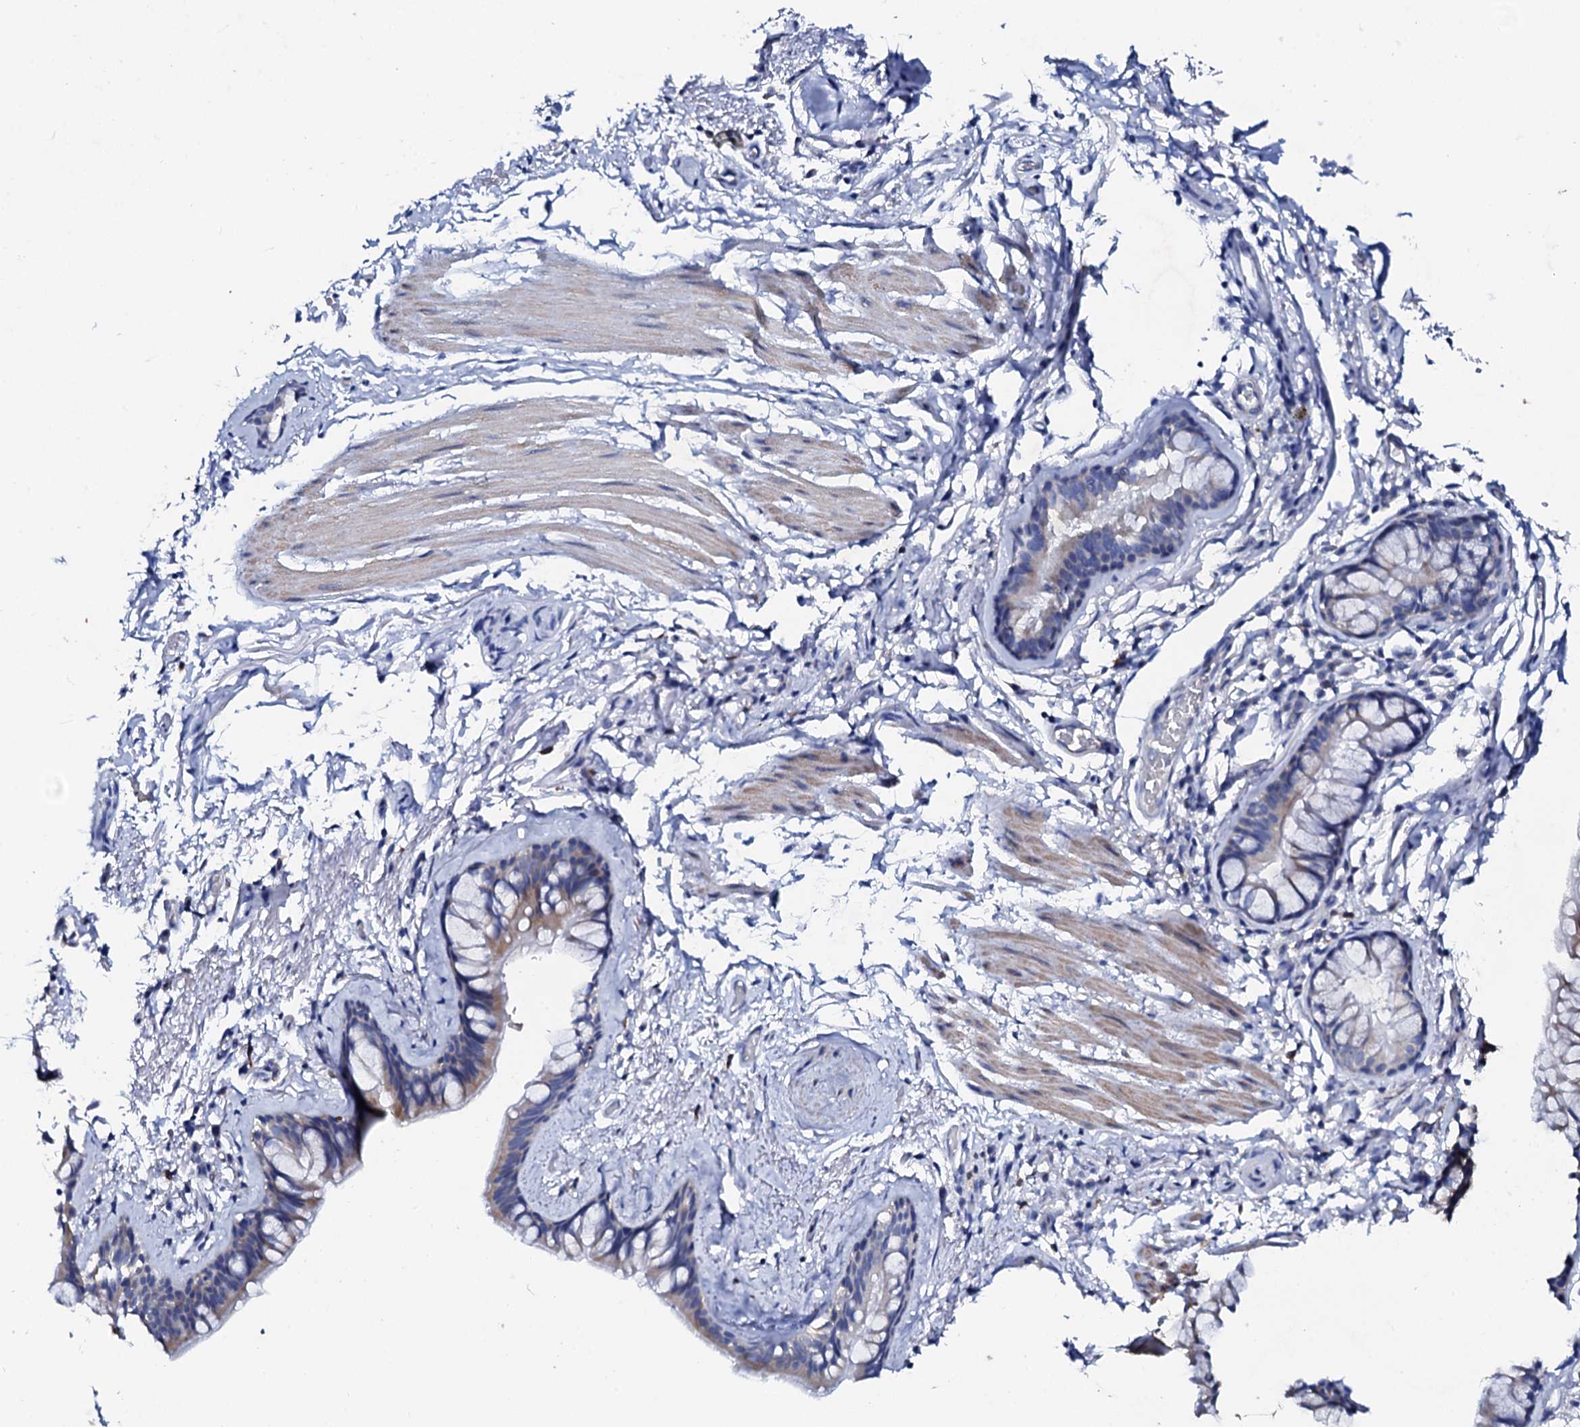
{"staining": {"intensity": "negative", "quantity": "none", "location": "none"}, "tissue": "bronchus", "cell_type": "Respiratory epithelial cells", "image_type": "normal", "snomed": [{"axis": "morphology", "description": "Normal tissue, NOS"}, {"axis": "topography", "description": "Cartilage tissue"}], "caption": "Respiratory epithelial cells are negative for brown protein staining in normal bronchus. The staining was performed using DAB to visualize the protein expression in brown, while the nuclei were stained in blue with hematoxylin (Magnification: 20x).", "gene": "GLB1L3", "patient": {"sex": "male", "age": 63}}